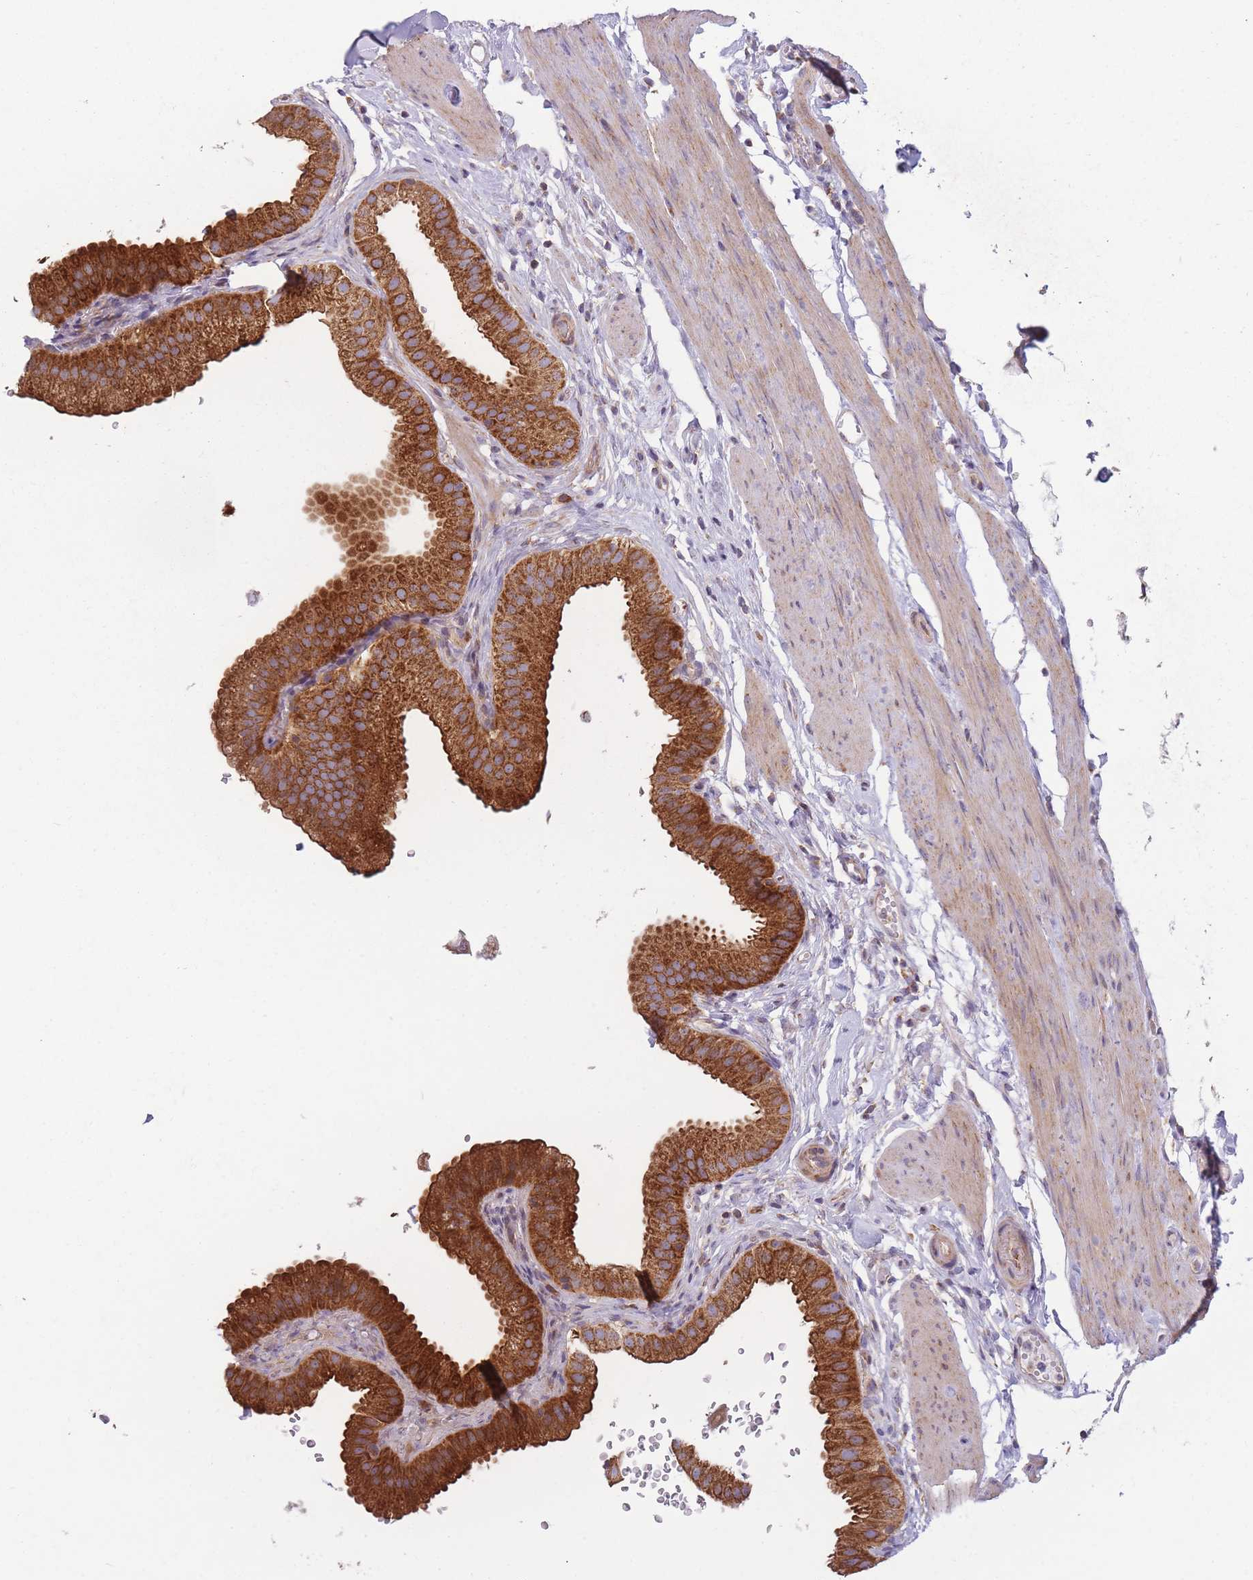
{"staining": {"intensity": "strong", "quantity": ">75%", "location": "cytoplasmic/membranous"}, "tissue": "gallbladder", "cell_type": "Glandular cells", "image_type": "normal", "snomed": [{"axis": "morphology", "description": "Normal tissue, NOS"}, {"axis": "topography", "description": "Gallbladder"}], "caption": "Immunohistochemical staining of benign human gallbladder exhibits >75% levels of strong cytoplasmic/membranous protein staining in about >75% of glandular cells. Using DAB (3,3'-diaminobenzidine) (brown) and hematoxylin (blue) stains, captured at high magnification using brightfield microscopy.", "gene": "ENSG00000255639", "patient": {"sex": "female", "age": 61}}